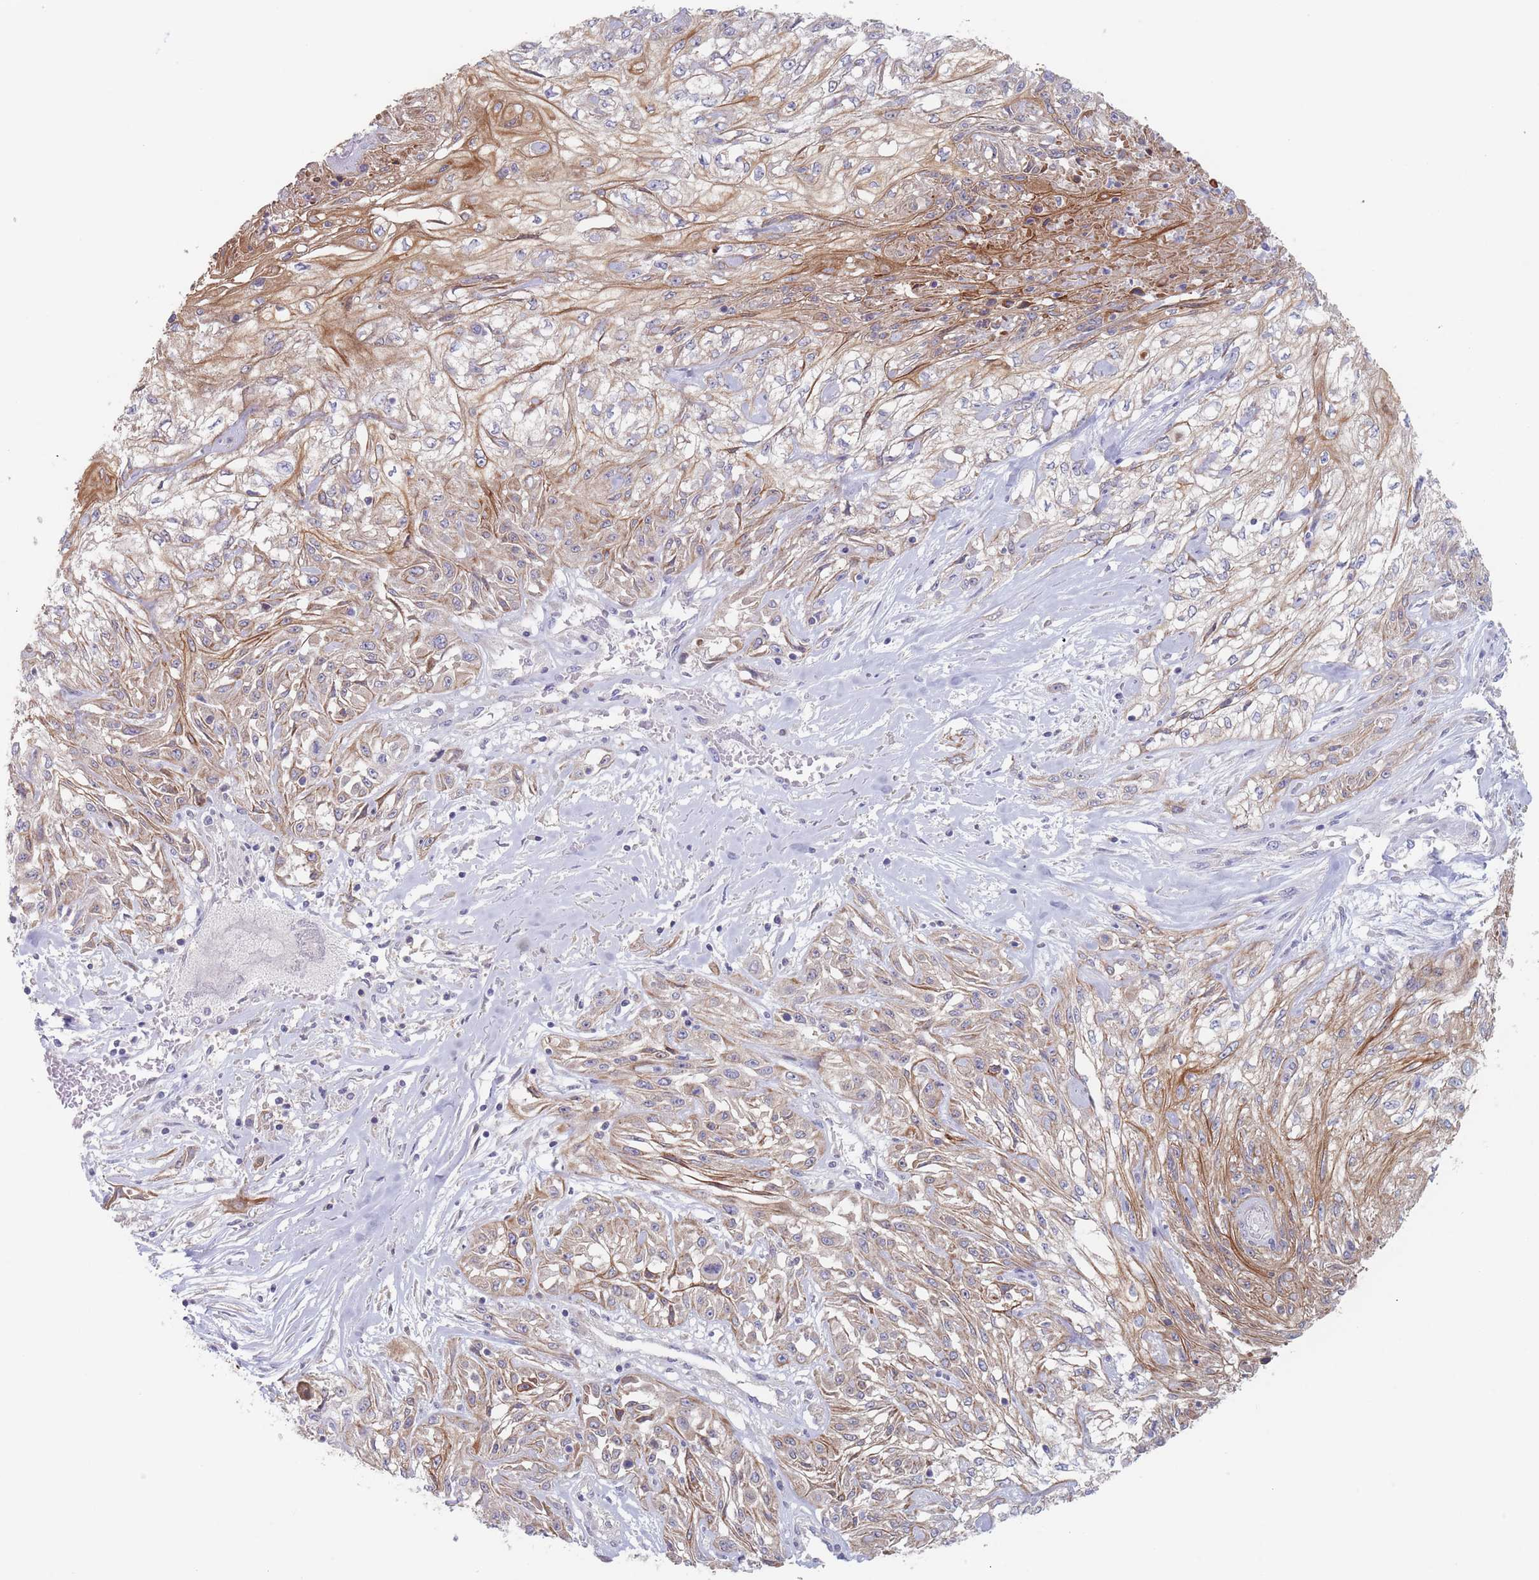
{"staining": {"intensity": "moderate", "quantity": "25%-75%", "location": "cytoplasmic/membranous"}, "tissue": "skin cancer", "cell_type": "Tumor cells", "image_type": "cancer", "snomed": [{"axis": "morphology", "description": "Squamous cell carcinoma, NOS"}, {"axis": "morphology", "description": "Squamous cell carcinoma, metastatic, NOS"}, {"axis": "topography", "description": "Skin"}, {"axis": "topography", "description": "Lymph node"}], "caption": "This is a micrograph of IHC staining of skin cancer, which shows moderate staining in the cytoplasmic/membranous of tumor cells.", "gene": "EFCC1", "patient": {"sex": "male", "age": 75}}